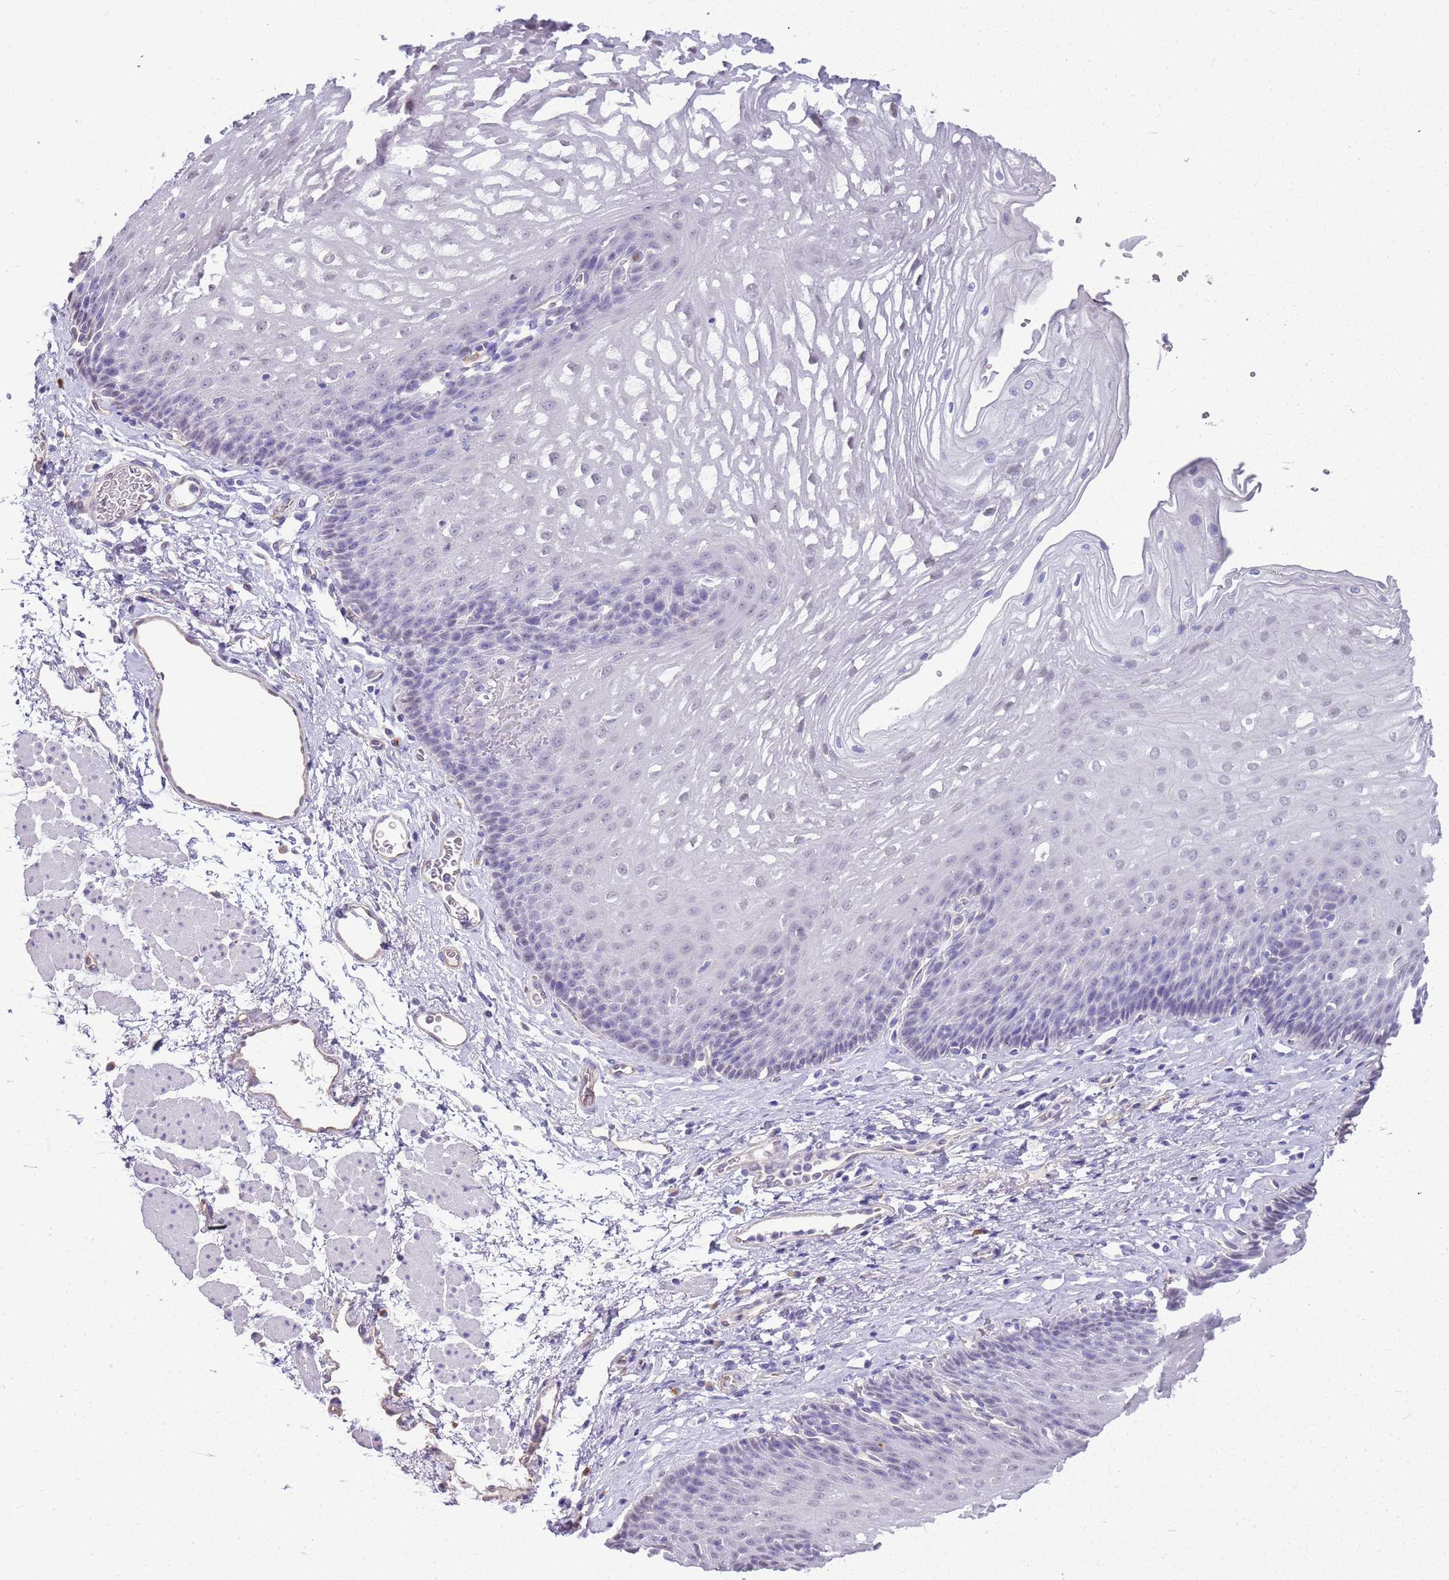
{"staining": {"intensity": "negative", "quantity": "none", "location": "none"}, "tissue": "esophagus", "cell_type": "Squamous epithelial cells", "image_type": "normal", "snomed": [{"axis": "morphology", "description": "Normal tissue, NOS"}, {"axis": "topography", "description": "Esophagus"}], "caption": "Squamous epithelial cells show no significant positivity in normal esophagus.", "gene": "CTRC", "patient": {"sex": "female", "age": 66}}